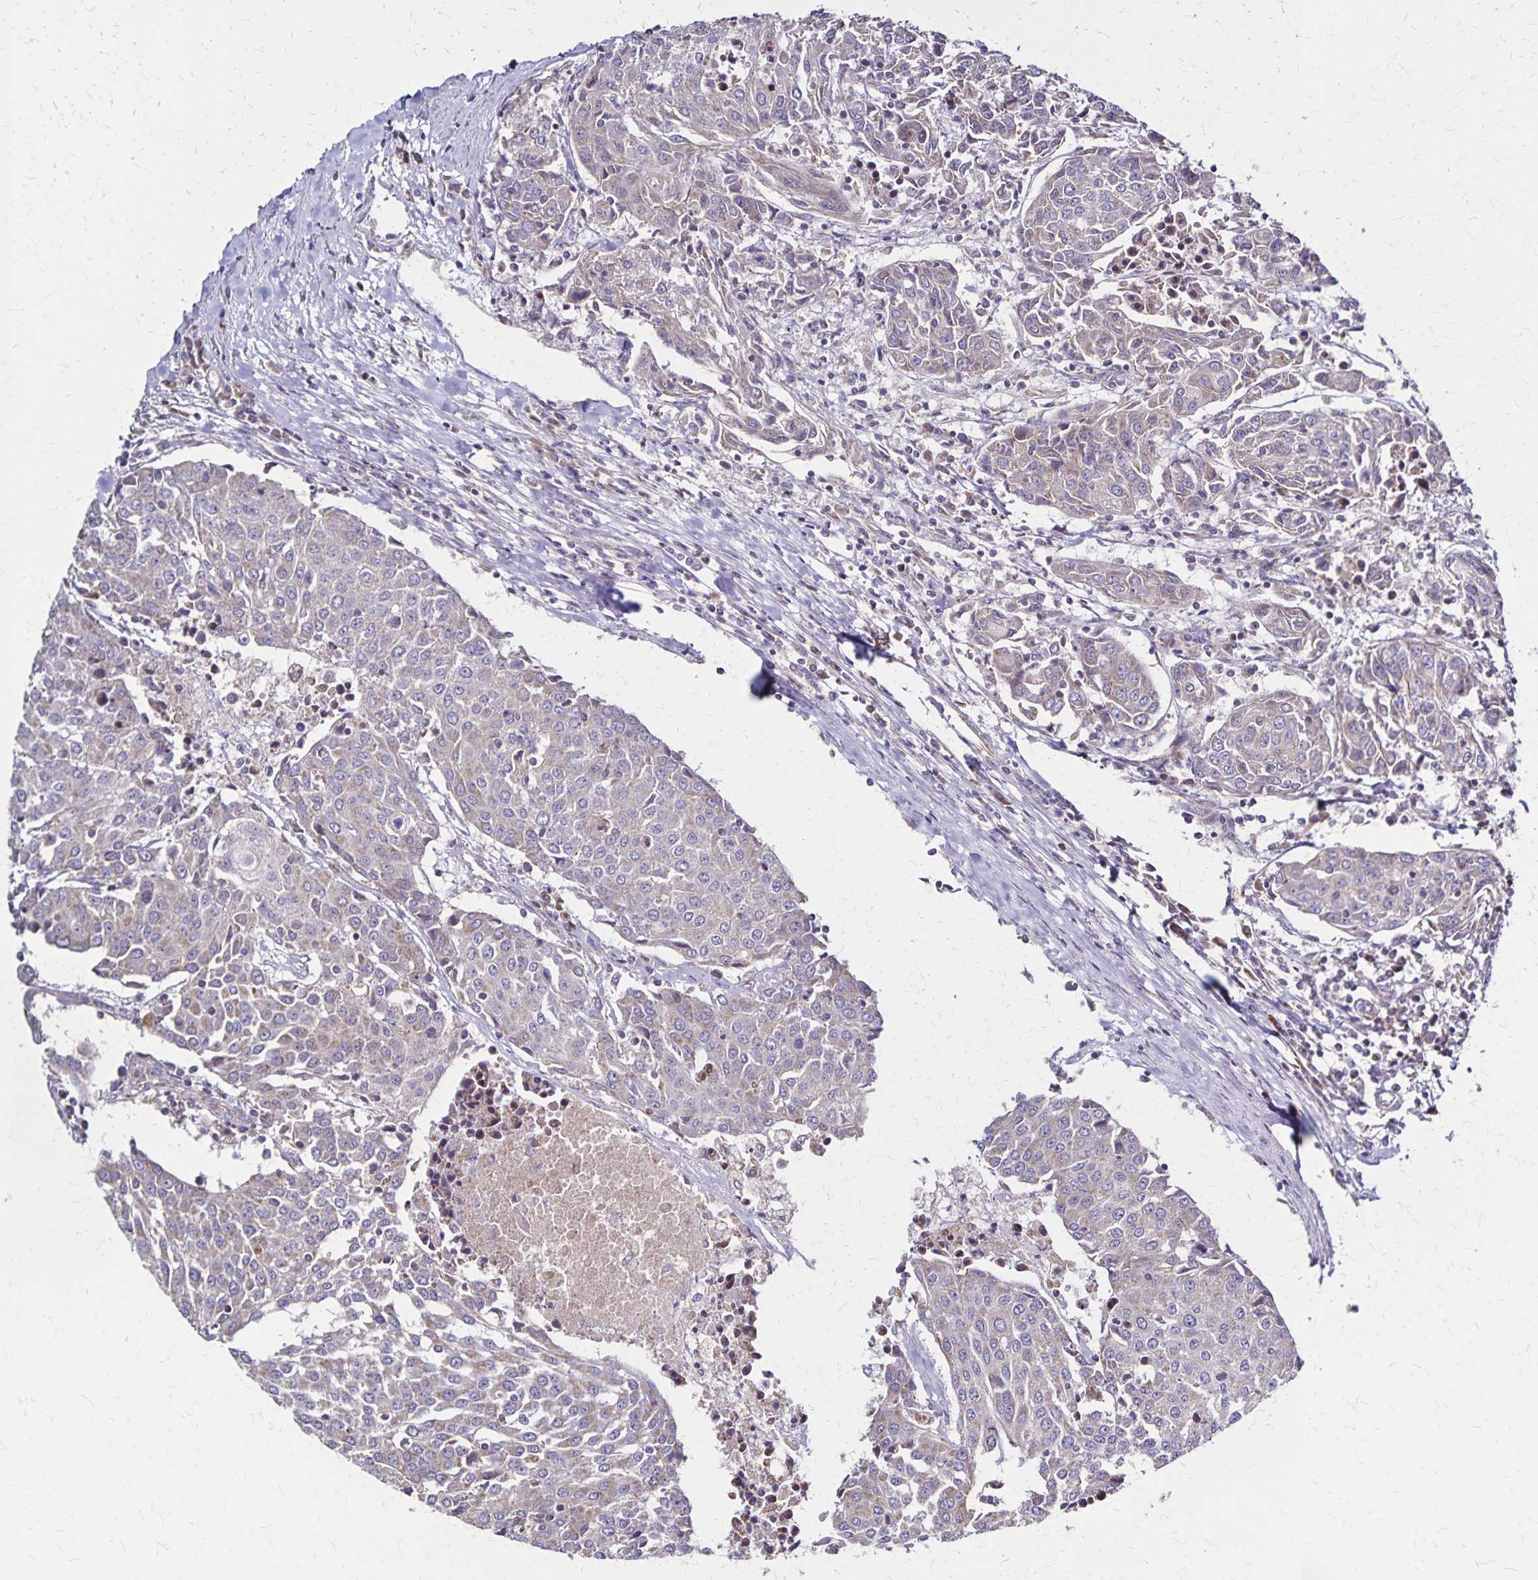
{"staining": {"intensity": "weak", "quantity": "<25%", "location": "cytoplasmic/membranous"}, "tissue": "urothelial cancer", "cell_type": "Tumor cells", "image_type": "cancer", "snomed": [{"axis": "morphology", "description": "Urothelial carcinoma, High grade"}, {"axis": "topography", "description": "Urinary bladder"}], "caption": "Tumor cells are negative for protein expression in human high-grade urothelial carcinoma.", "gene": "NFS1", "patient": {"sex": "female", "age": 85}}